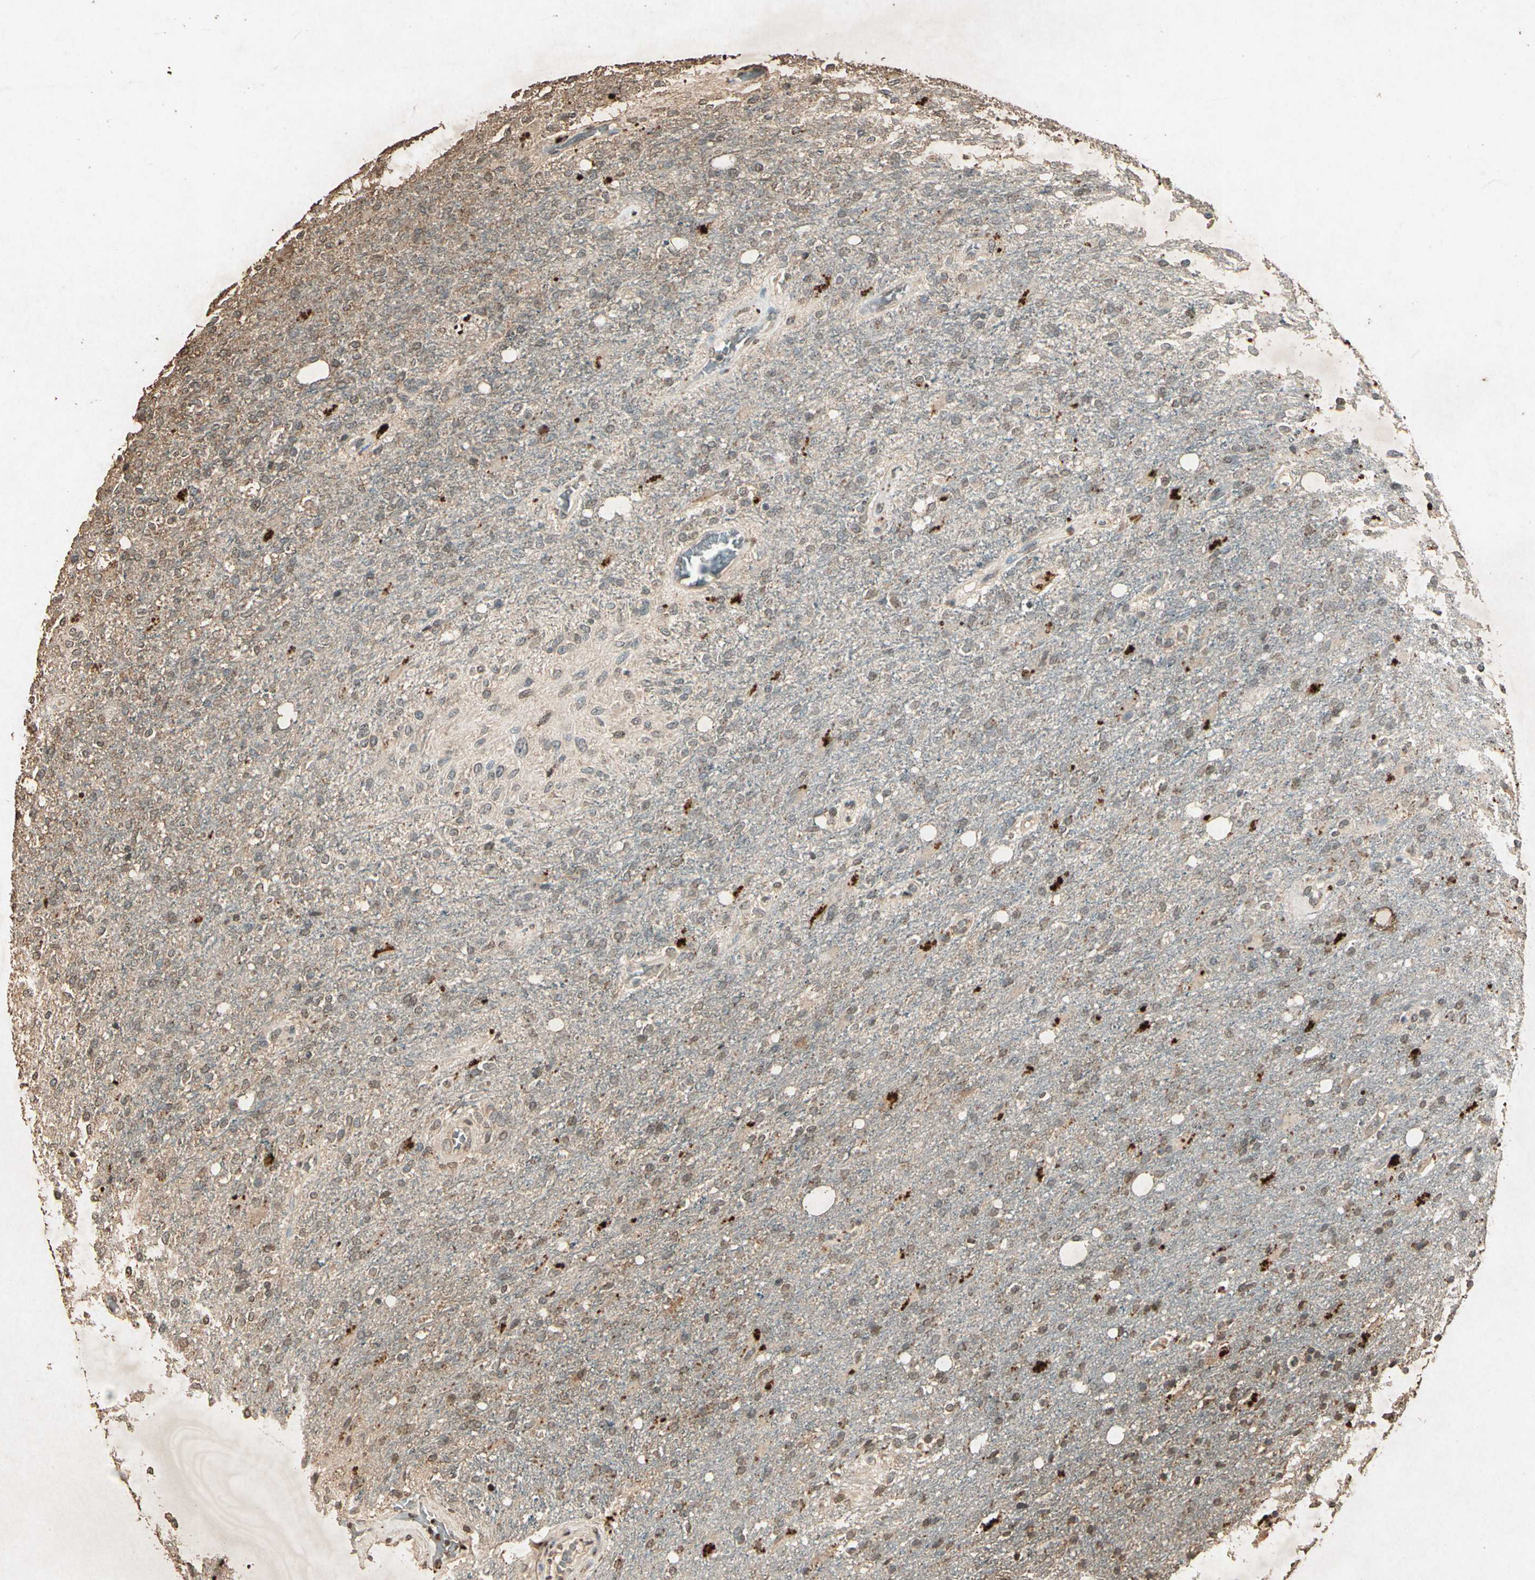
{"staining": {"intensity": "weak", "quantity": "25%-75%", "location": "cytoplasmic/membranous"}, "tissue": "glioma", "cell_type": "Tumor cells", "image_type": "cancer", "snomed": [{"axis": "morphology", "description": "Normal tissue, NOS"}, {"axis": "morphology", "description": "Glioma, malignant, High grade"}, {"axis": "topography", "description": "Cerebral cortex"}], "caption": "About 25%-75% of tumor cells in human malignant glioma (high-grade) exhibit weak cytoplasmic/membranous protein positivity as visualized by brown immunohistochemical staining.", "gene": "GC", "patient": {"sex": "male", "age": 77}}